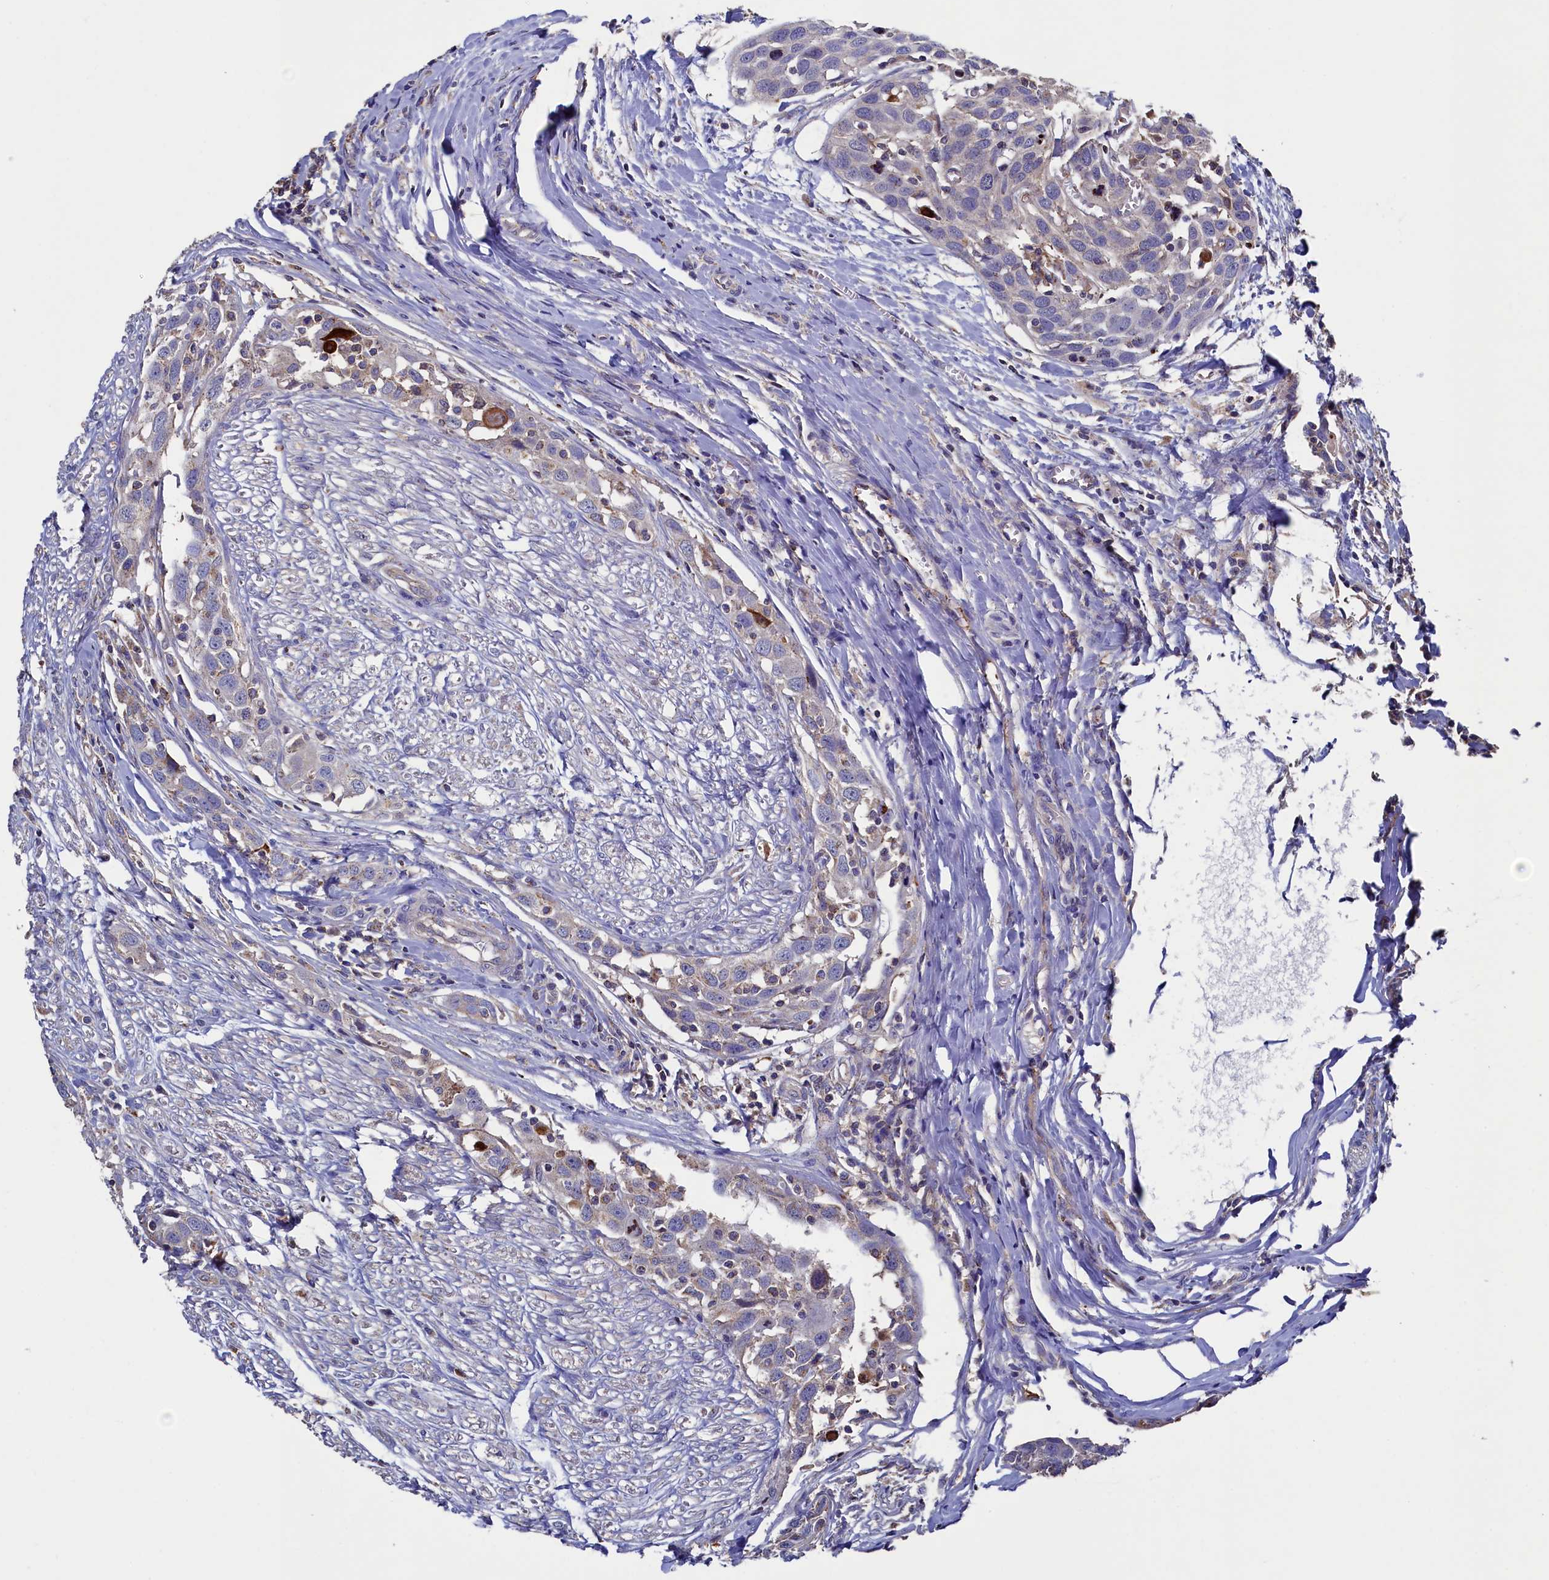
{"staining": {"intensity": "negative", "quantity": "none", "location": "none"}, "tissue": "head and neck cancer", "cell_type": "Tumor cells", "image_type": "cancer", "snomed": [{"axis": "morphology", "description": "Squamous cell carcinoma, NOS"}, {"axis": "topography", "description": "Oral tissue"}, {"axis": "topography", "description": "Head-Neck"}], "caption": "An IHC photomicrograph of squamous cell carcinoma (head and neck) is shown. There is no staining in tumor cells of squamous cell carcinoma (head and neck).", "gene": "TK2", "patient": {"sex": "female", "age": 50}}